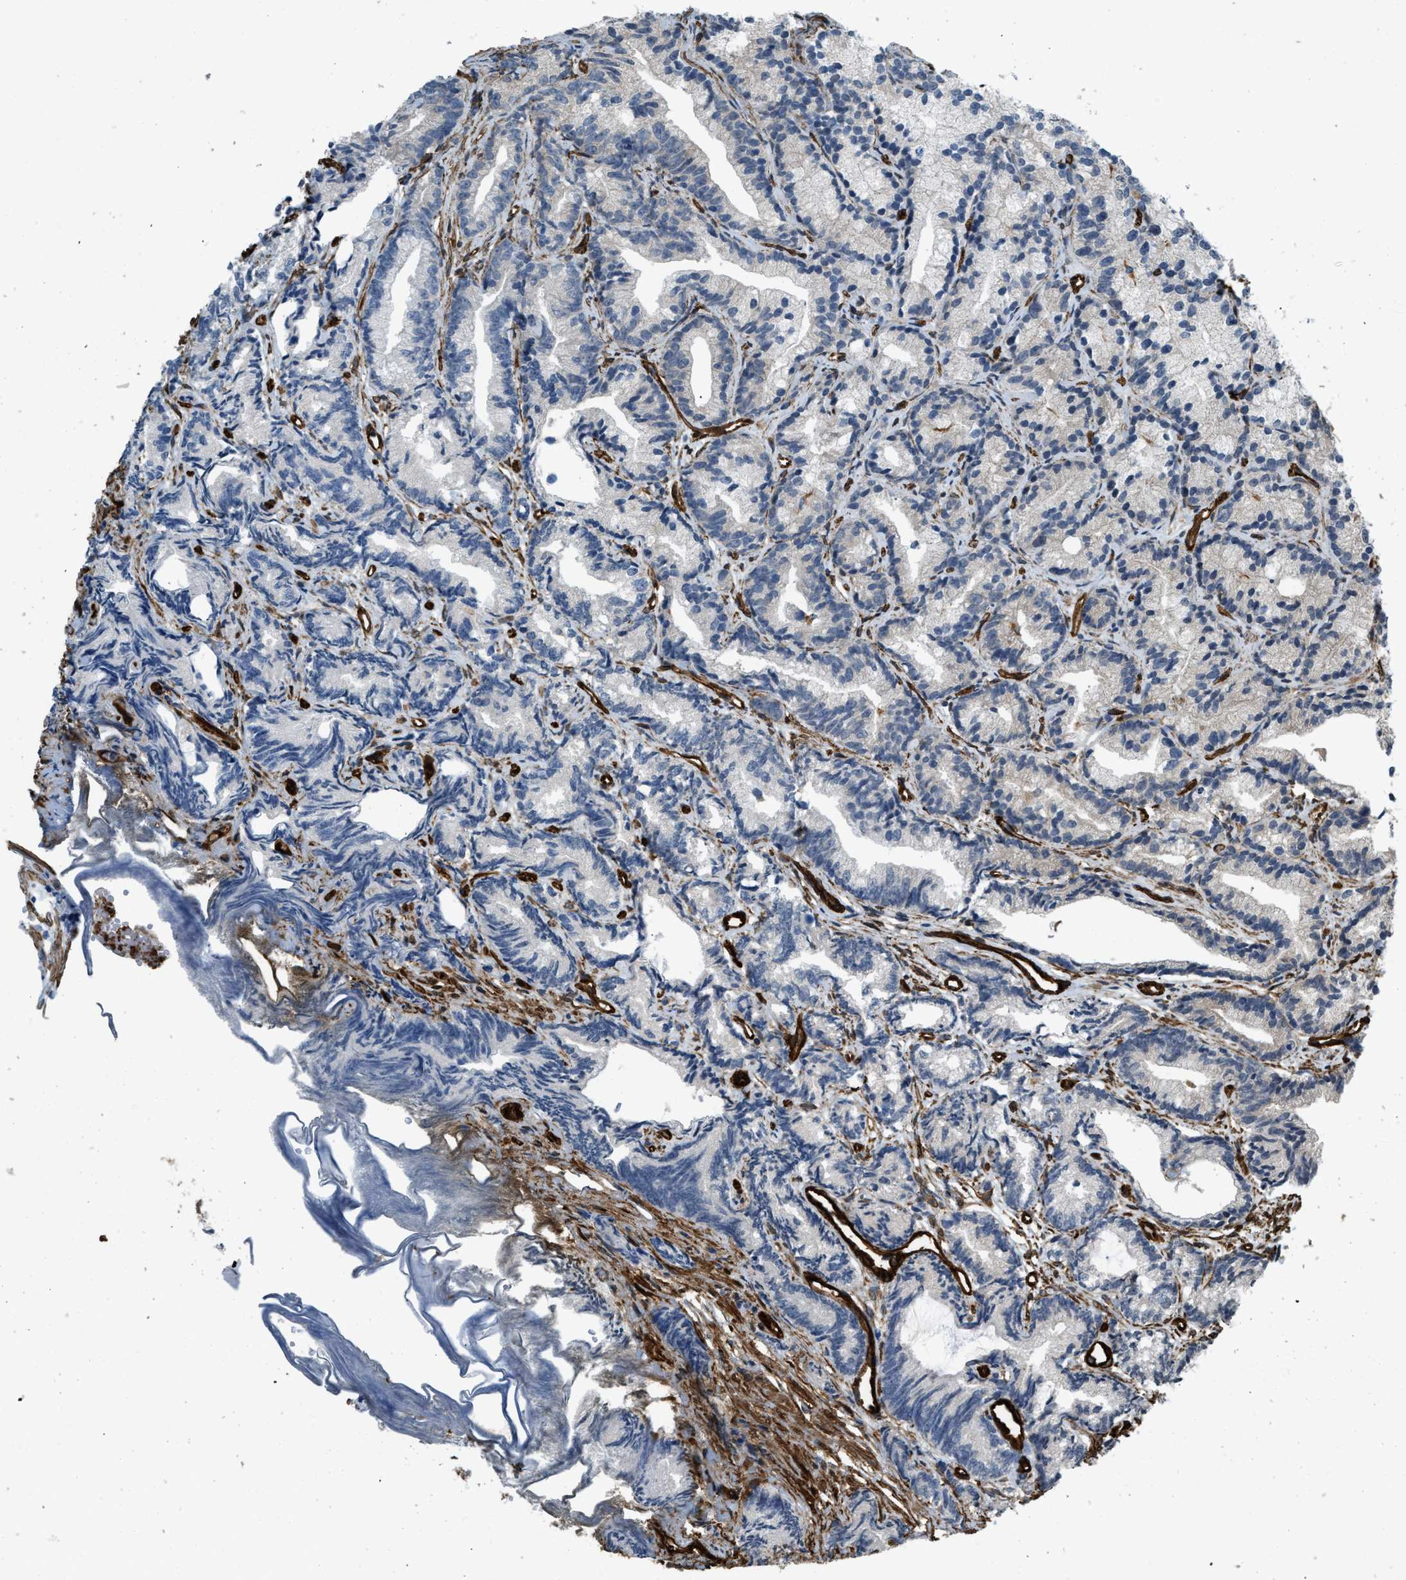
{"staining": {"intensity": "weak", "quantity": "<25%", "location": "cytoplasmic/membranous"}, "tissue": "prostate cancer", "cell_type": "Tumor cells", "image_type": "cancer", "snomed": [{"axis": "morphology", "description": "Adenocarcinoma, Low grade"}, {"axis": "topography", "description": "Prostate"}], "caption": "A high-resolution photomicrograph shows immunohistochemistry staining of prostate cancer (low-grade adenocarcinoma), which displays no significant staining in tumor cells.", "gene": "NMB", "patient": {"sex": "male", "age": 89}}